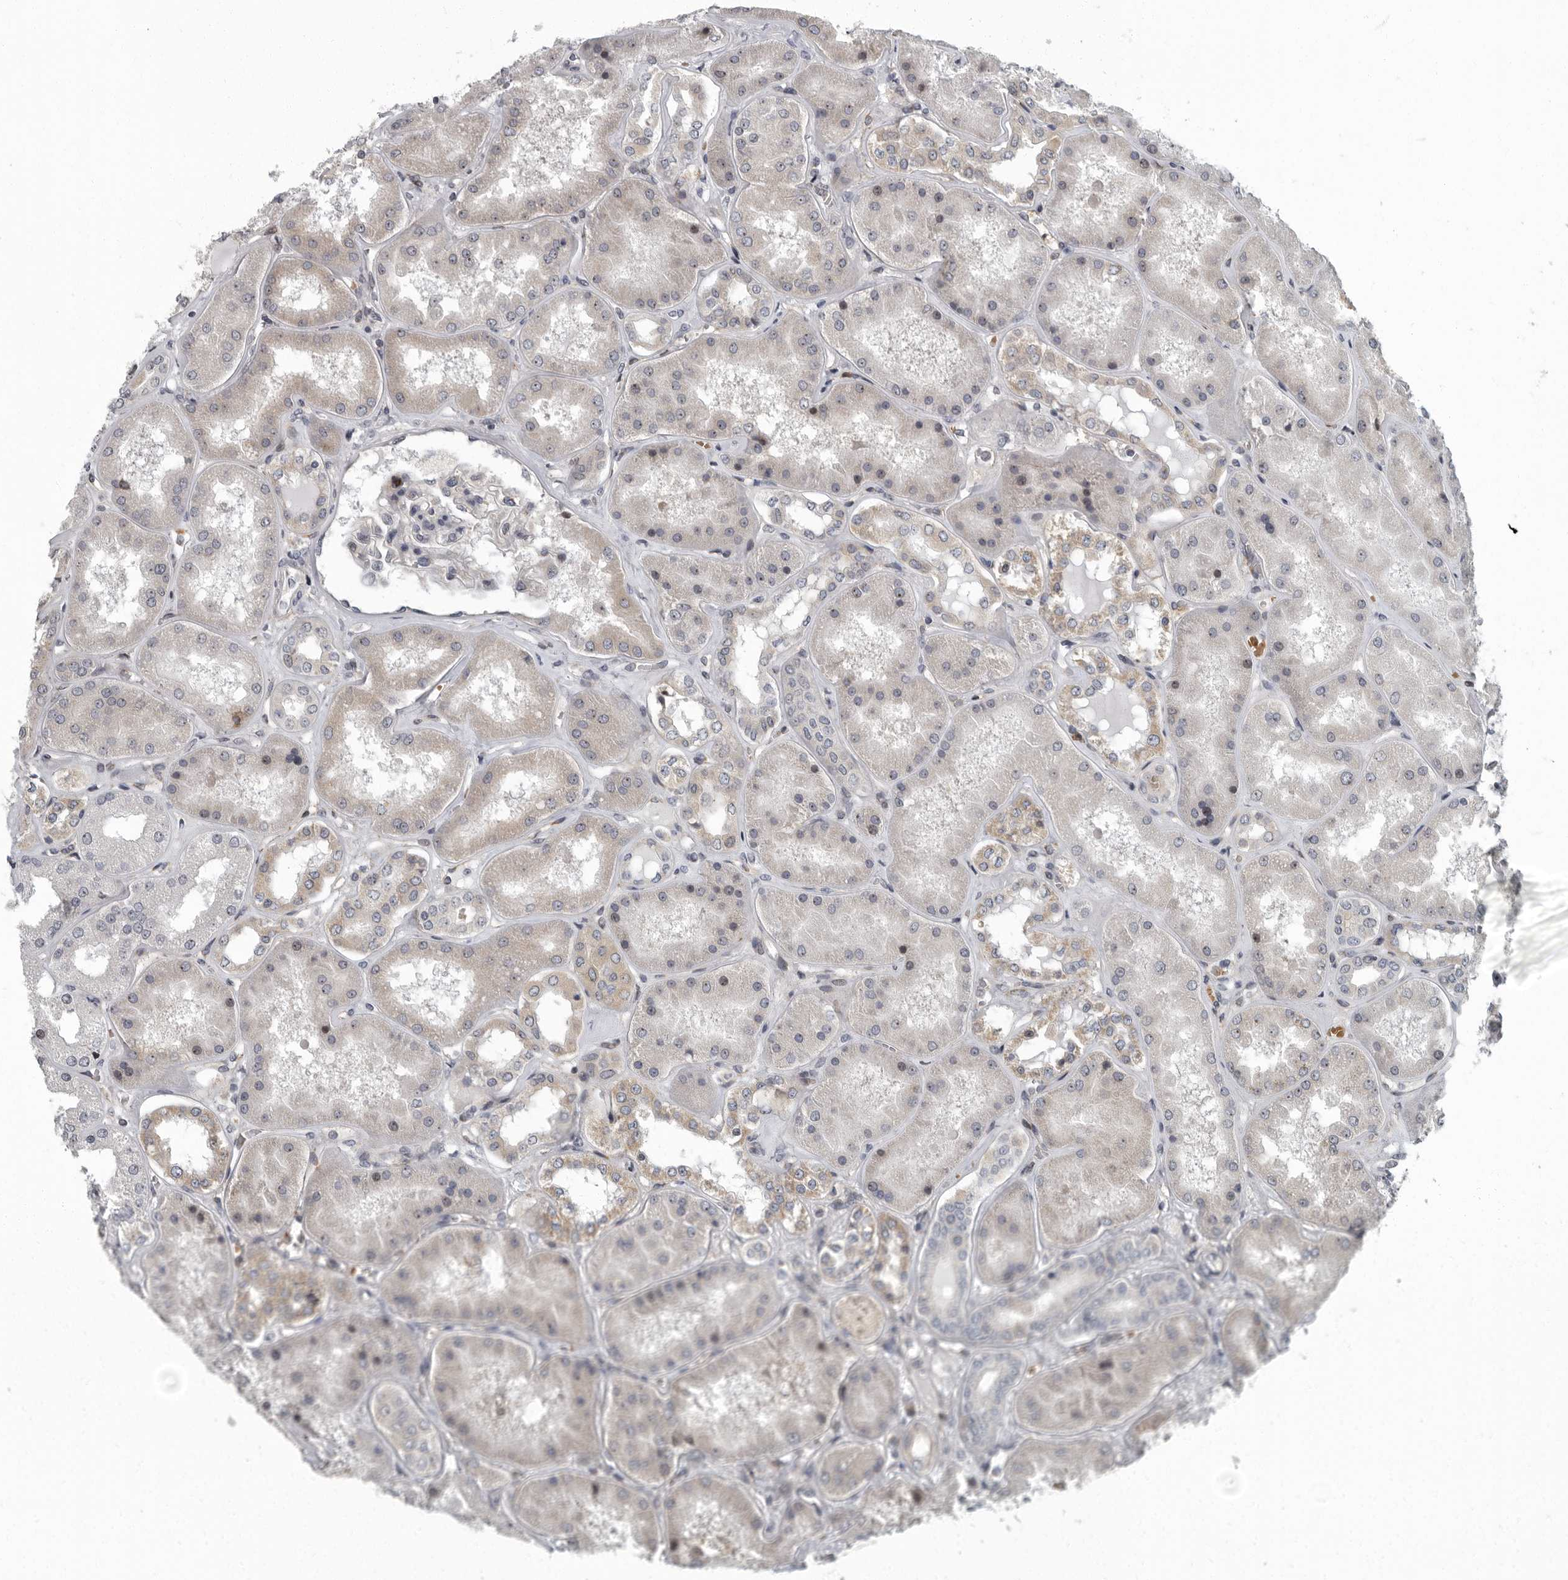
{"staining": {"intensity": "moderate", "quantity": "<25%", "location": "nuclear"}, "tissue": "kidney", "cell_type": "Cells in glomeruli", "image_type": "normal", "snomed": [{"axis": "morphology", "description": "Normal tissue, NOS"}, {"axis": "topography", "description": "Kidney"}], "caption": "IHC image of normal kidney: human kidney stained using immunohistochemistry exhibits low levels of moderate protein expression localized specifically in the nuclear of cells in glomeruli, appearing as a nuclear brown color.", "gene": "PDCD11", "patient": {"sex": "female", "age": 56}}